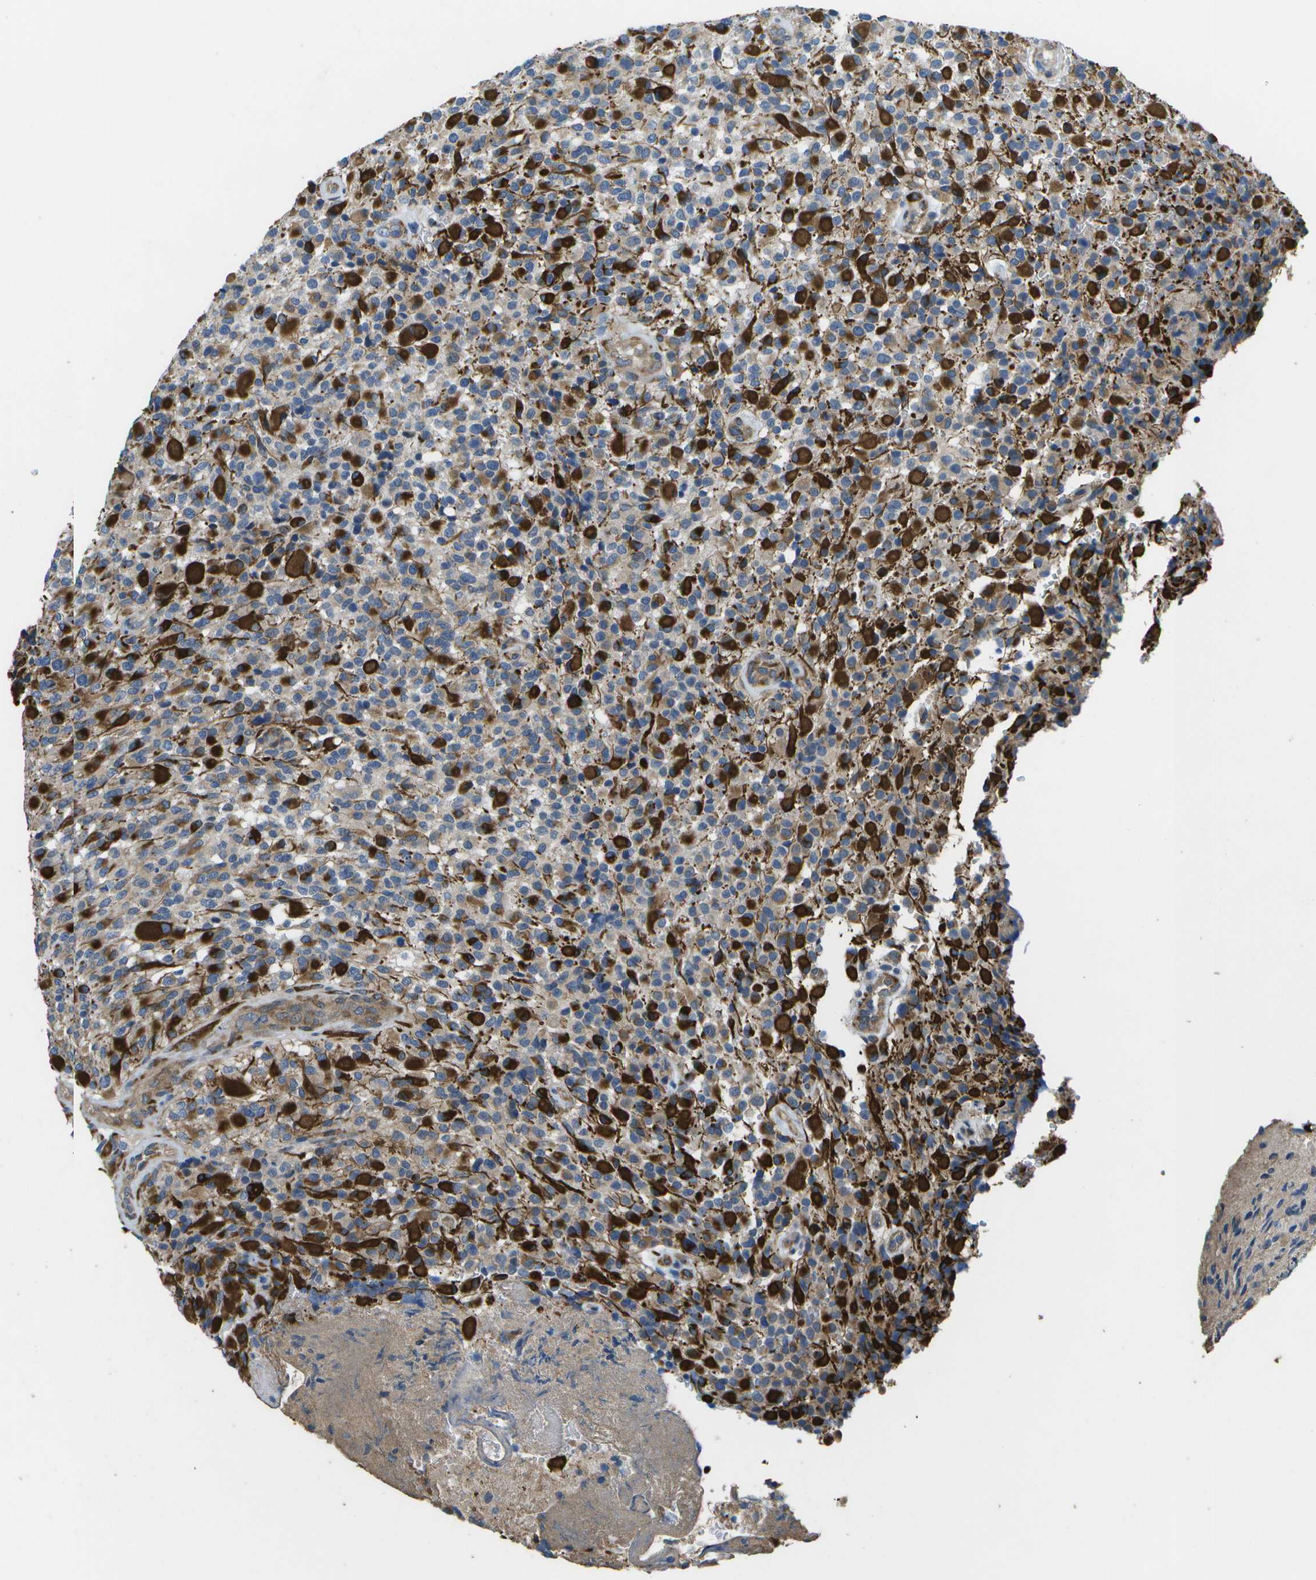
{"staining": {"intensity": "strong", "quantity": "25%-75%", "location": "cytoplasmic/membranous"}, "tissue": "glioma", "cell_type": "Tumor cells", "image_type": "cancer", "snomed": [{"axis": "morphology", "description": "Glioma, malignant, High grade"}, {"axis": "topography", "description": "Brain"}], "caption": "Brown immunohistochemical staining in glioma reveals strong cytoplasmic/membranous positivity in approximately 25%-75% of tumor cells.", "gene": "P3H1", "patient": {"sex": "male", "age": 71}}